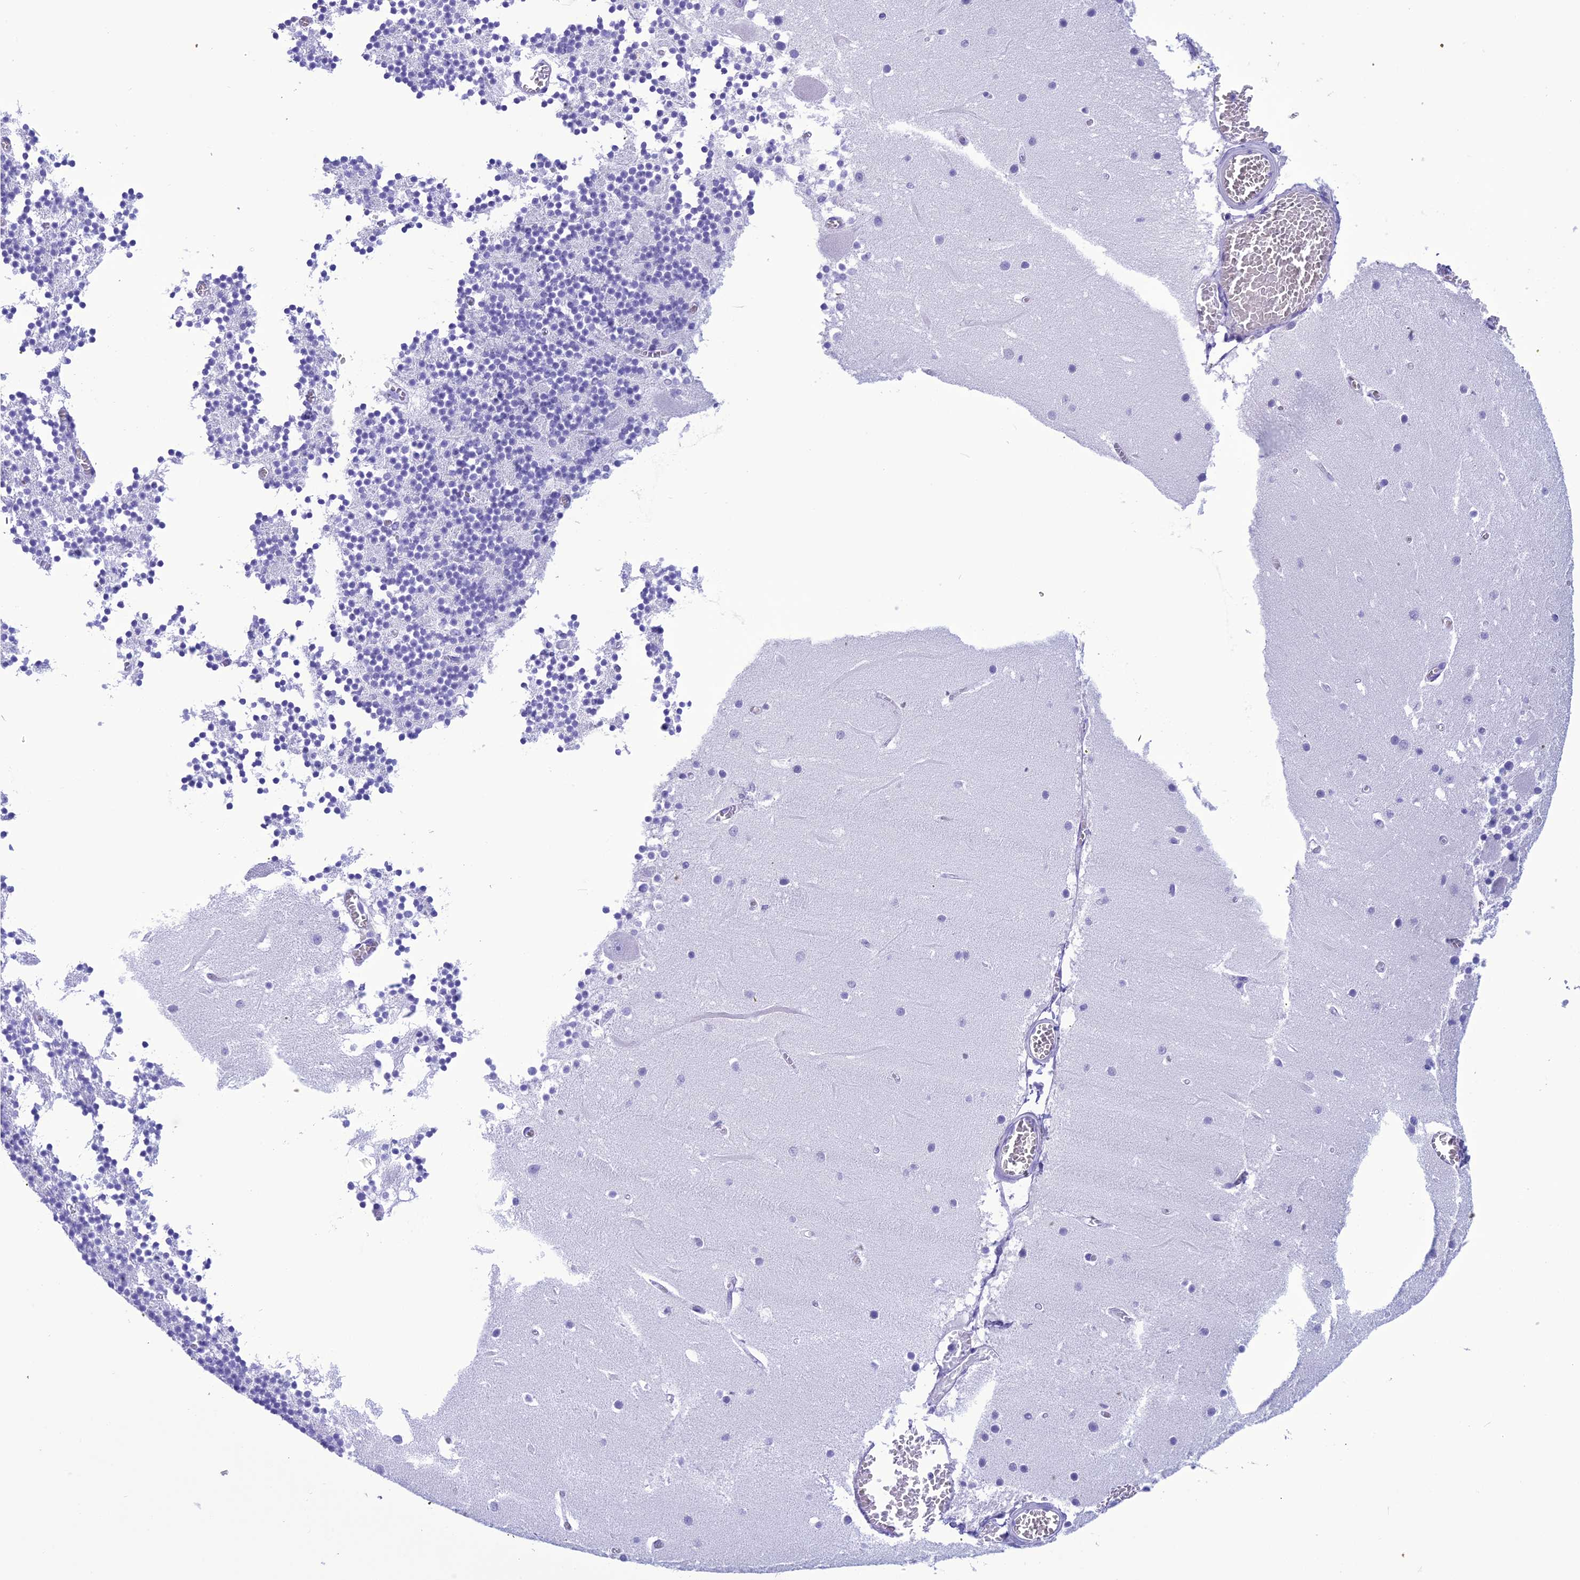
{"staining": {"intensity": "negative", "quantity": "none", "location": "none"}, "tissue": "cerebellum", "cell_type": "Cells in granular layer", "image_type": "normal", "snomed": [{"axis": "morphology", "description": "Normal tissue, NOS"}, {"axis": "topography", "description": "Cerebellum"}], "caption": "A micrograph of human cerebellum is negative for staining in cells in granular layer. The staining was performed using DAB (3,3'-diaminobenzidine) to visualize the protein expression in brown, while the nuclei were stained in blue with hematoxylin (Magnification: 20x).", "gene": "TRAM1L1", "patient": {"sex": "female", "age": 28}}